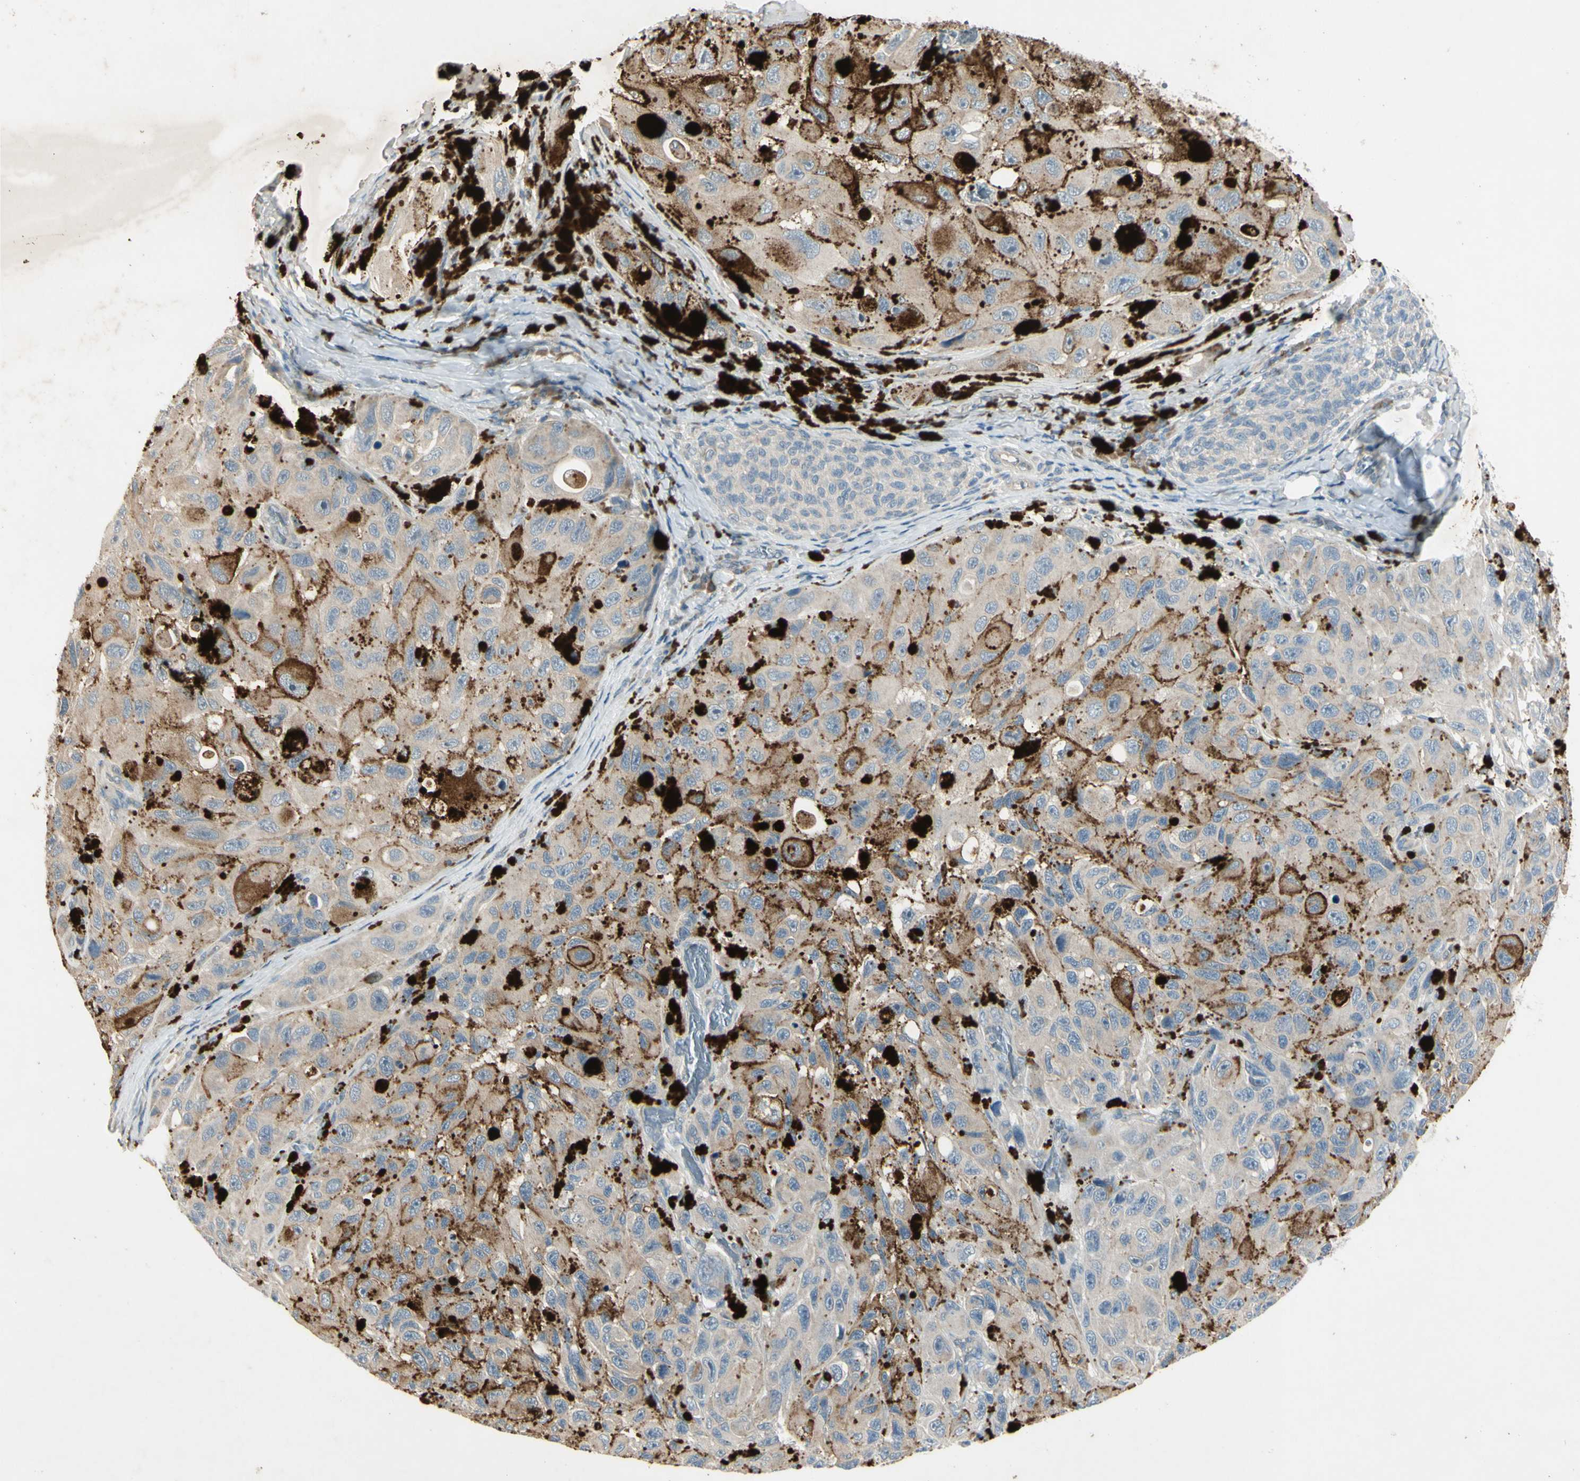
{"staining": {"intensity": "negative", "quantity": "none", "location": "none"}, "tissue": "melanoma", "cell_type": "Tumor cells", "image_type": "cancer", "snomed": [{"axis": "morphology", "description": "Malignant melanoma, NOS"}, {"axis": "topography", "description": "Skin"}], "caption": "This is an IHC image of human malignant melanoma. There is no positivity in tumor cells.", "gene": "AATK", "patient": {"sex": "female", "age": 73}}